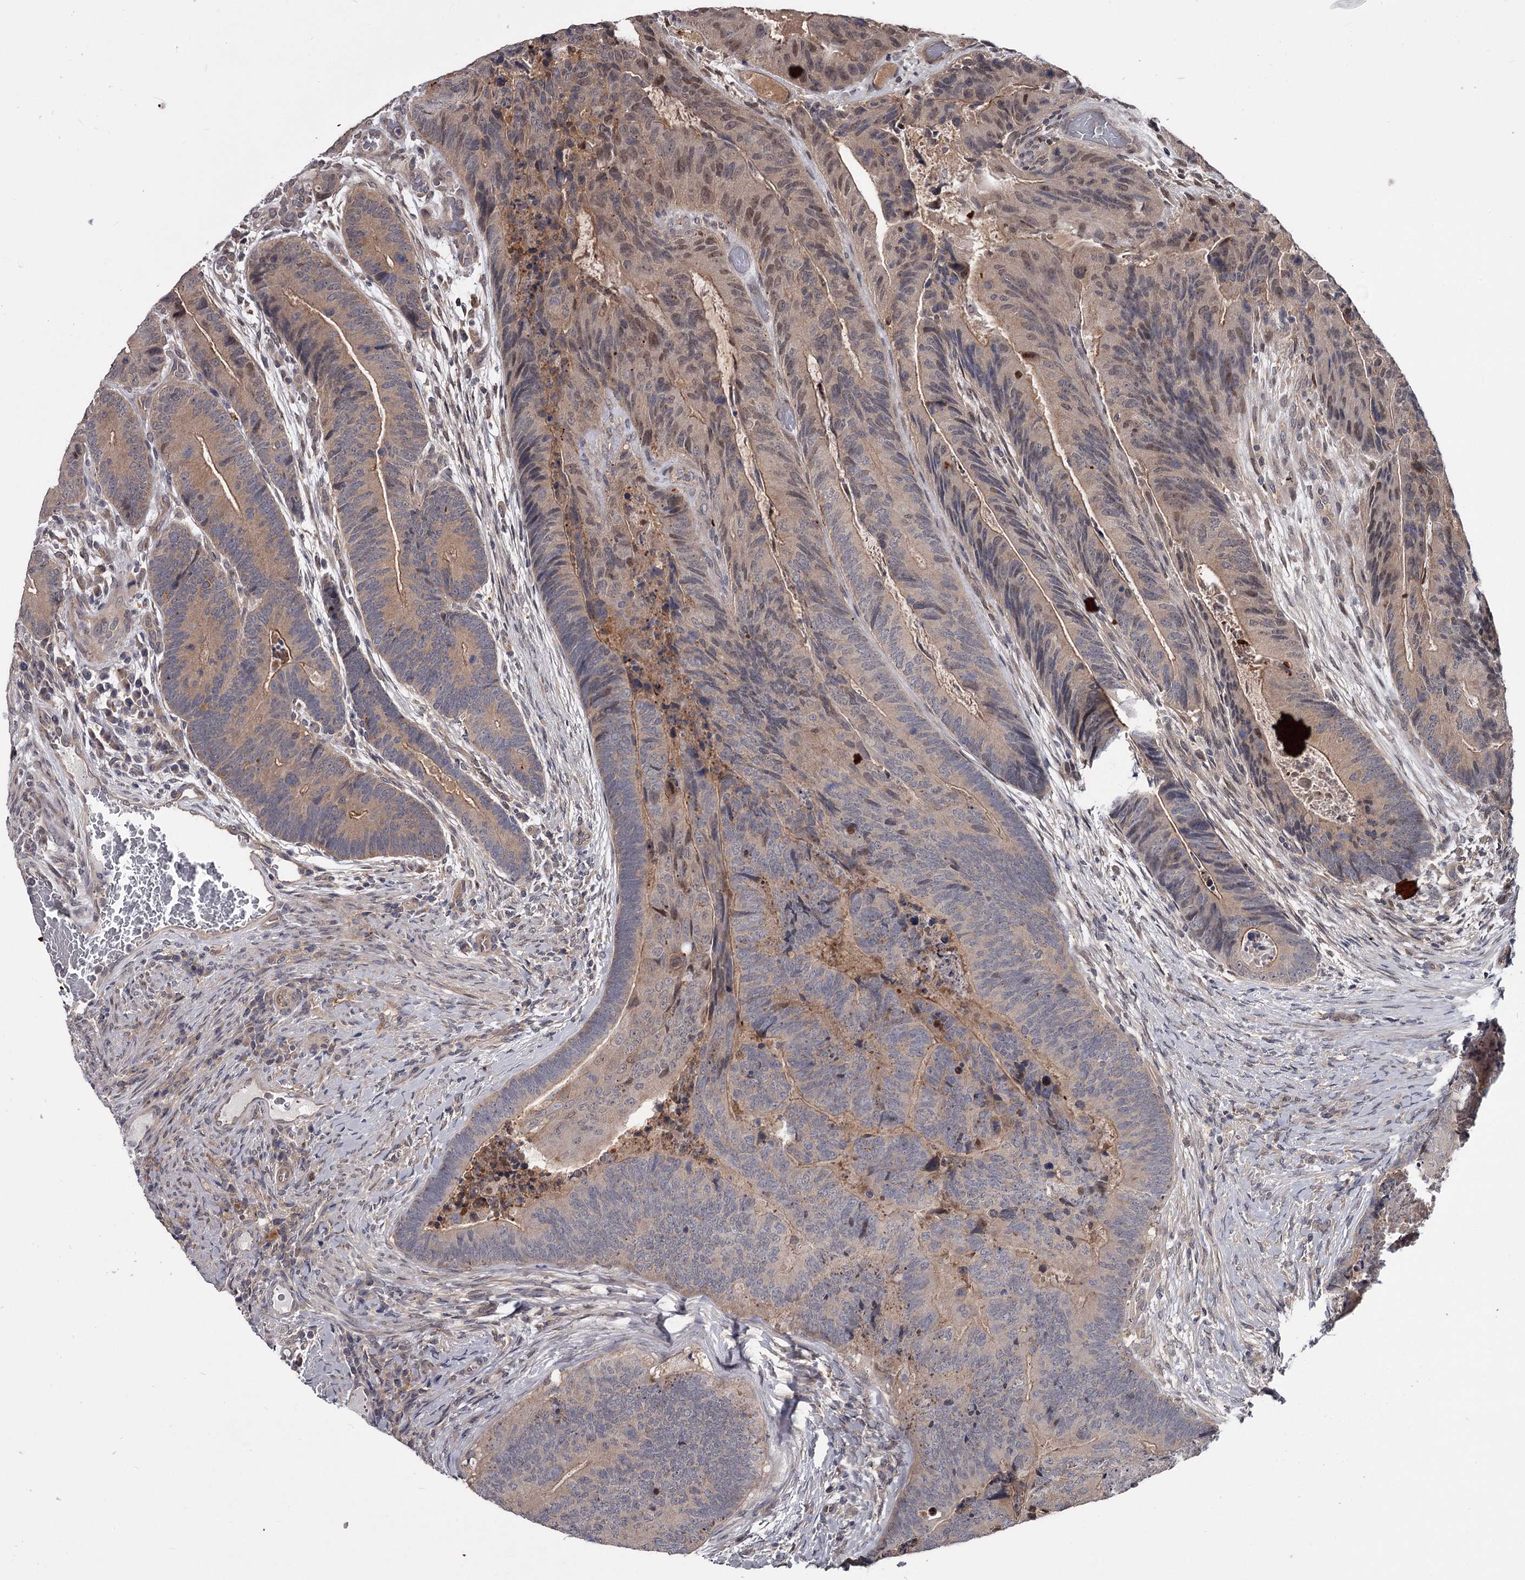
{"staining": {"intensity": "moderate", "quantity": "25%-75%", "location": "cytoplasmic/membranous,nuclear"}, "tissue": "colorectal cancer", "cell_type": "Tumor cells", "image_type": "cancer", "snomed": [{"axis": "morphology", "description": "Adenocarcinoma, NOS"}, {"axis": "topography", "description": "Colon"}], "caption": "Immunohistochemical staining of colorectal cancer reveals moderate cytoplasmic/membranous and nuclear protein expression in about 25%-75% of tumor cells.", "gene": "DAO", "patient": {"sex": "female", "age": 67}}